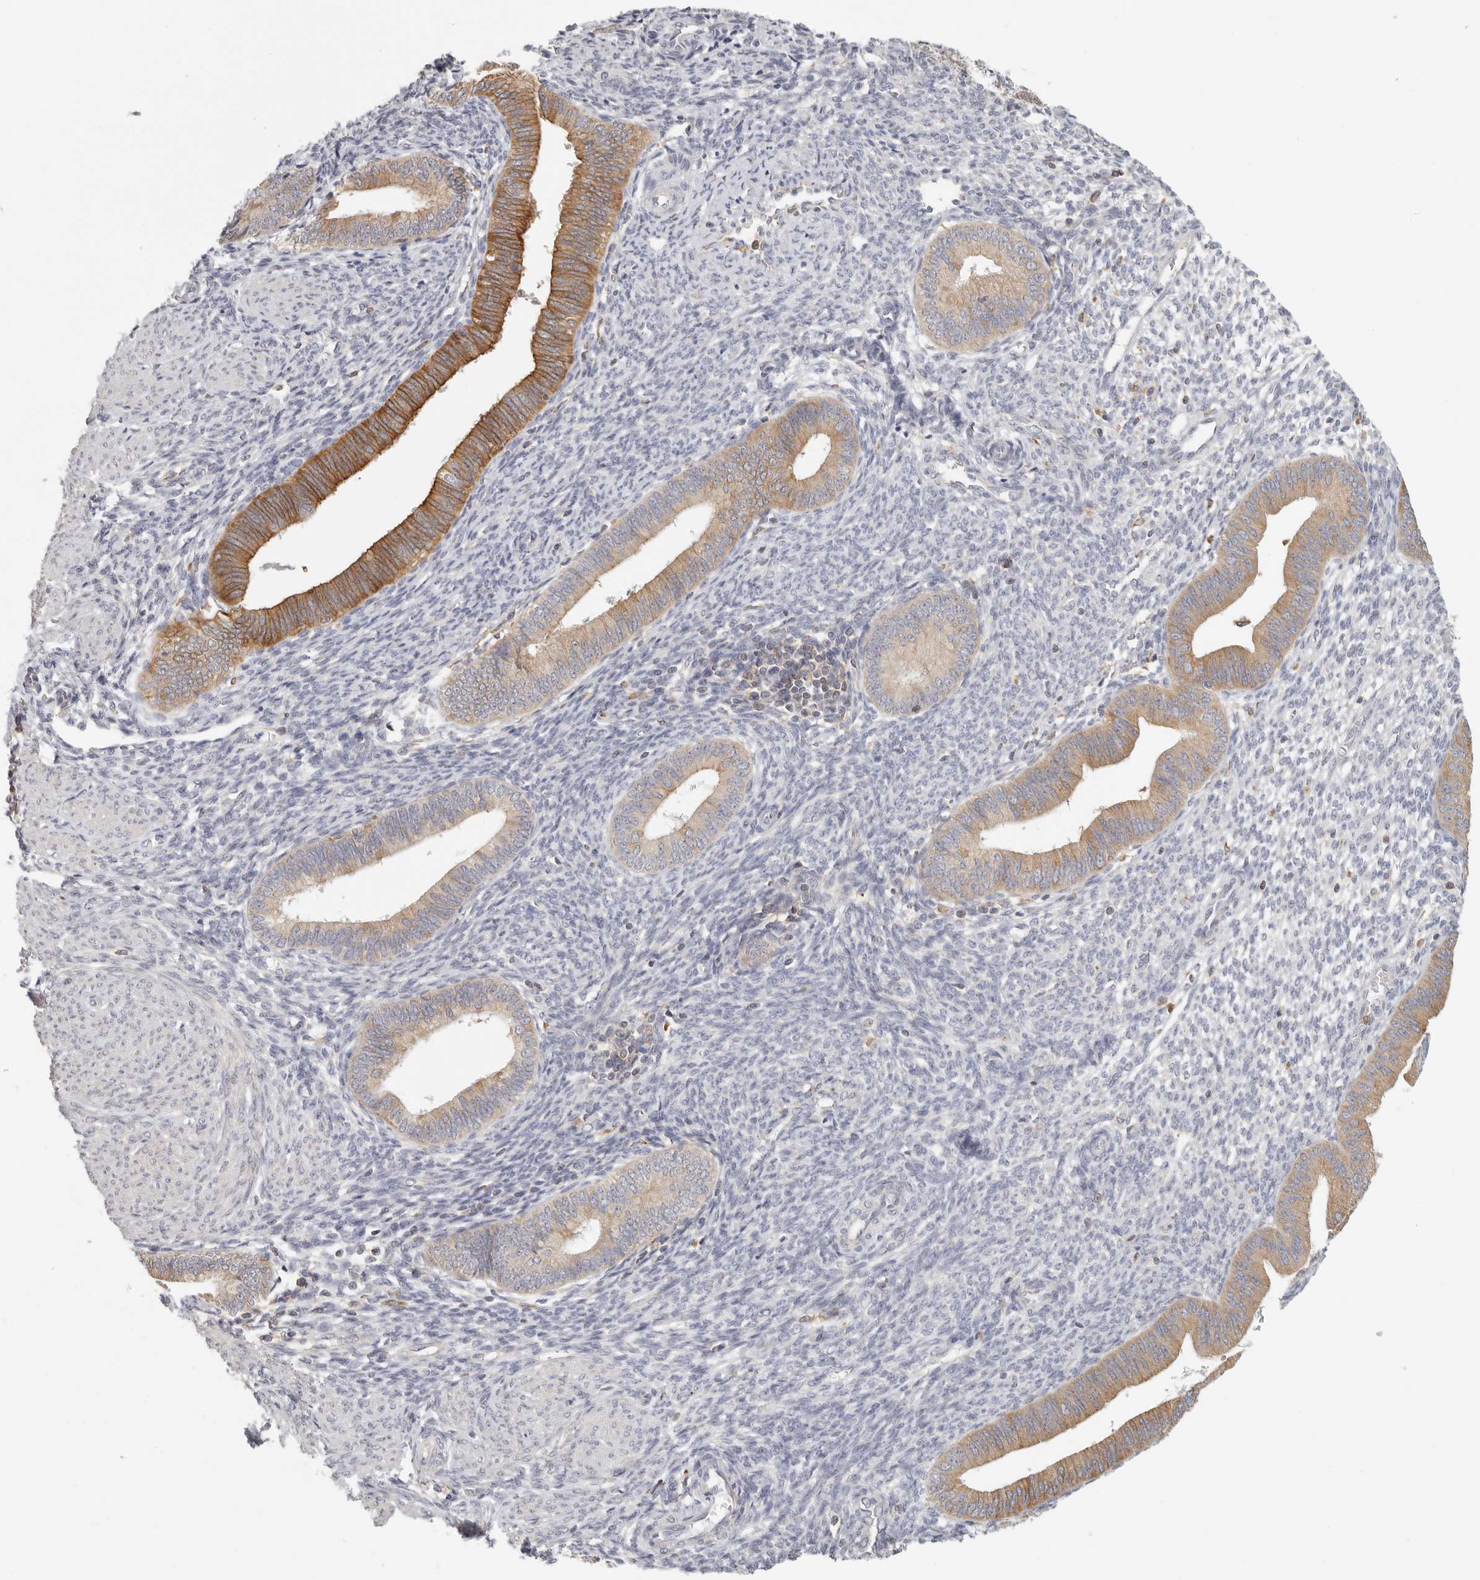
{"staining": {"intensity": "negative", "quantity": "none", "location": "none"}, "tissue": "endometrium", "cell_type": "Cells in endometrial stroma", "image_type": "normal", "snomed": [{"axis": "morphology", "description": "Normal tissue, NOS"}, {"axis": "topography", "description": "Endometrium"}], "caption": "IHC of unremarkable human endometrium reveals no staining in cells in endometrial stroma.", "gene": "ANXA9", "patient": {"sex": "female", "age": 46}}